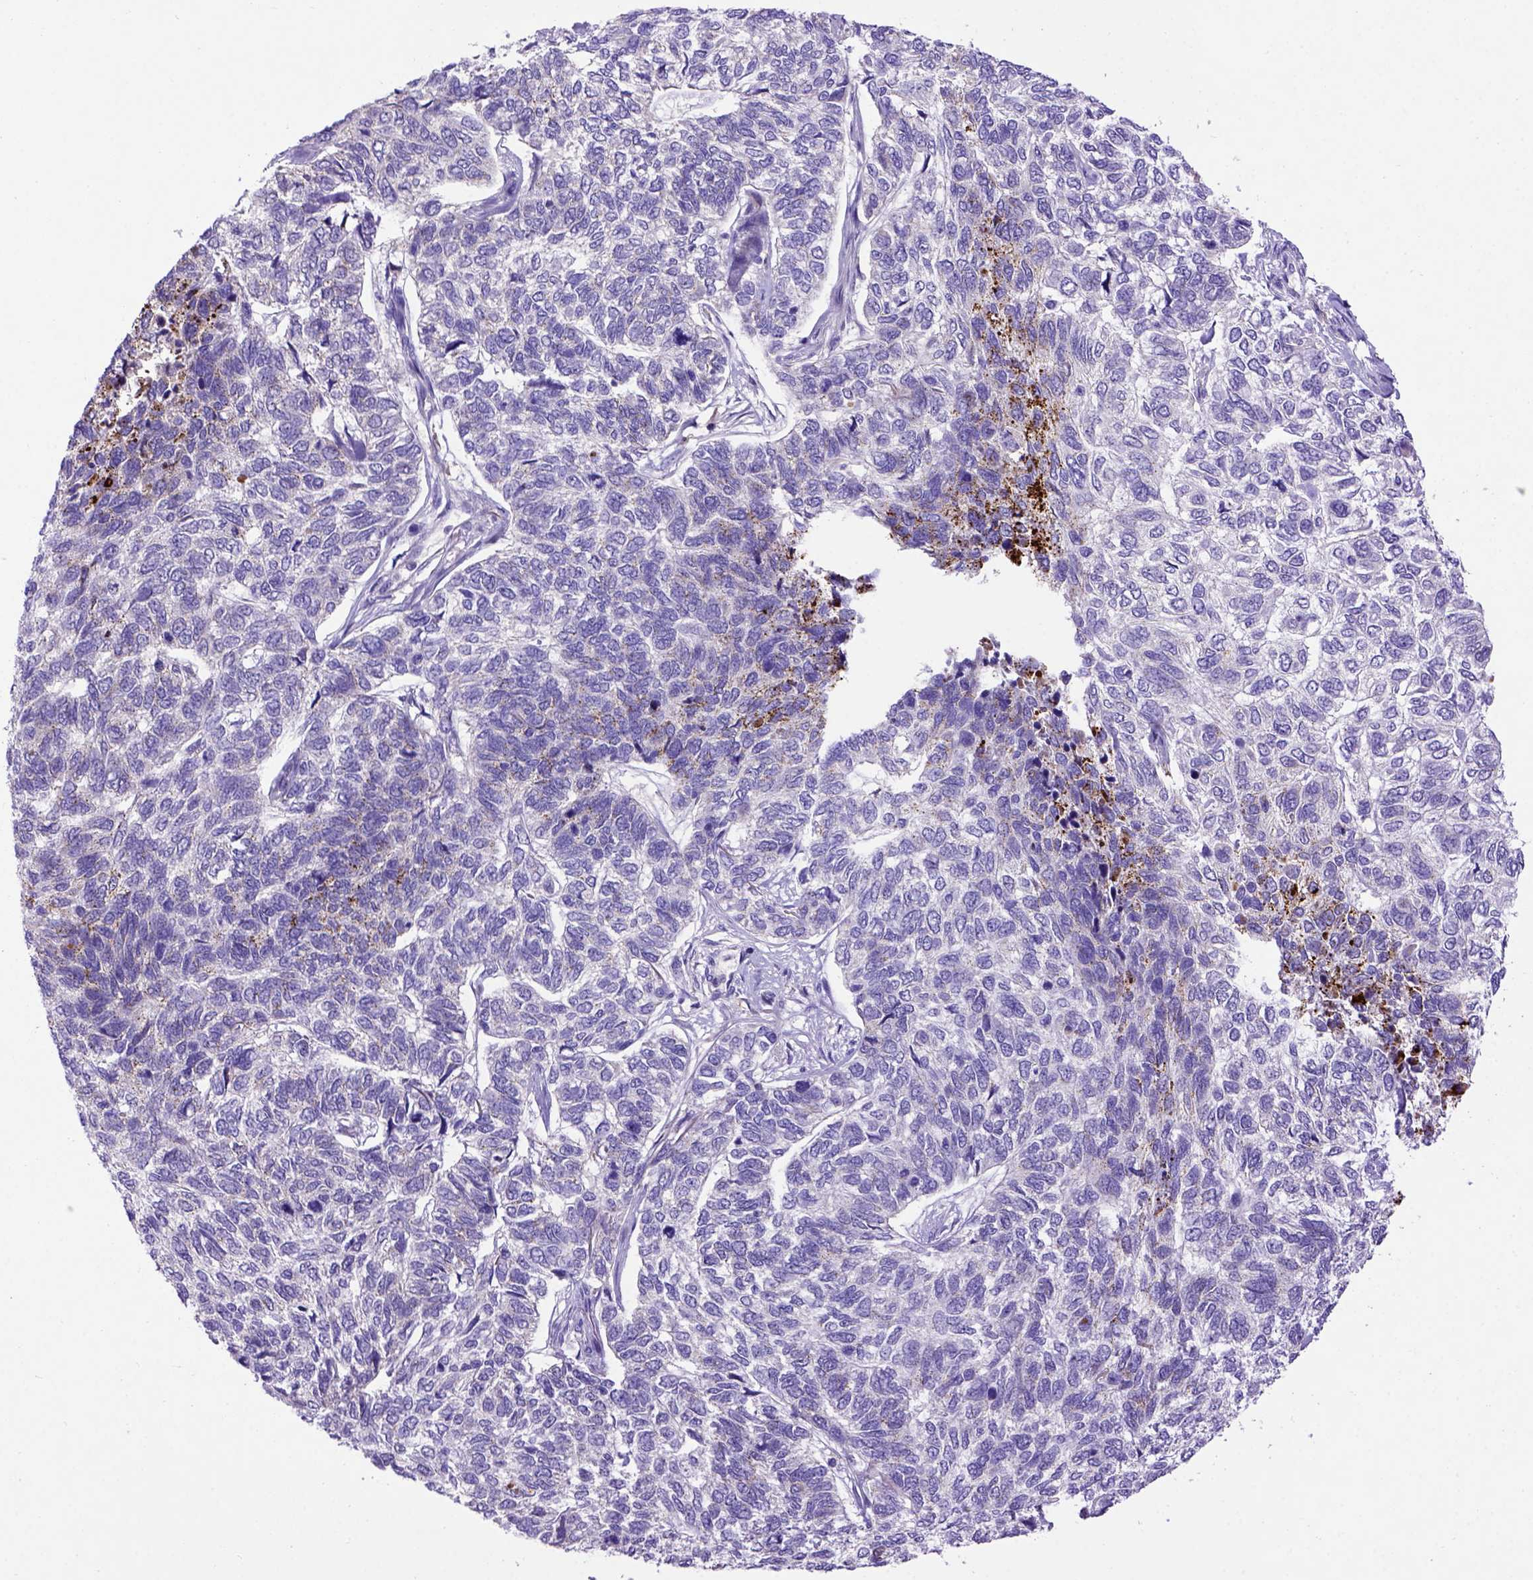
{"staining": {"intensity": "negative", "quantity": "none", "location": "none"}, "tissue": "skin cancer", "cell_type": "Tumor cells", "image_type": "cancer", "snomed": [{"axis": "morphology", "description": "Basal cell carcinoma"}, {"axis": "topography", "description": "Skin"}], "caption": "Tumor cells are negative for protein expression in human skin basal cell carcinoma.", "gene": "ADAM12", "patient": {"sex": "female", "age": 65}}